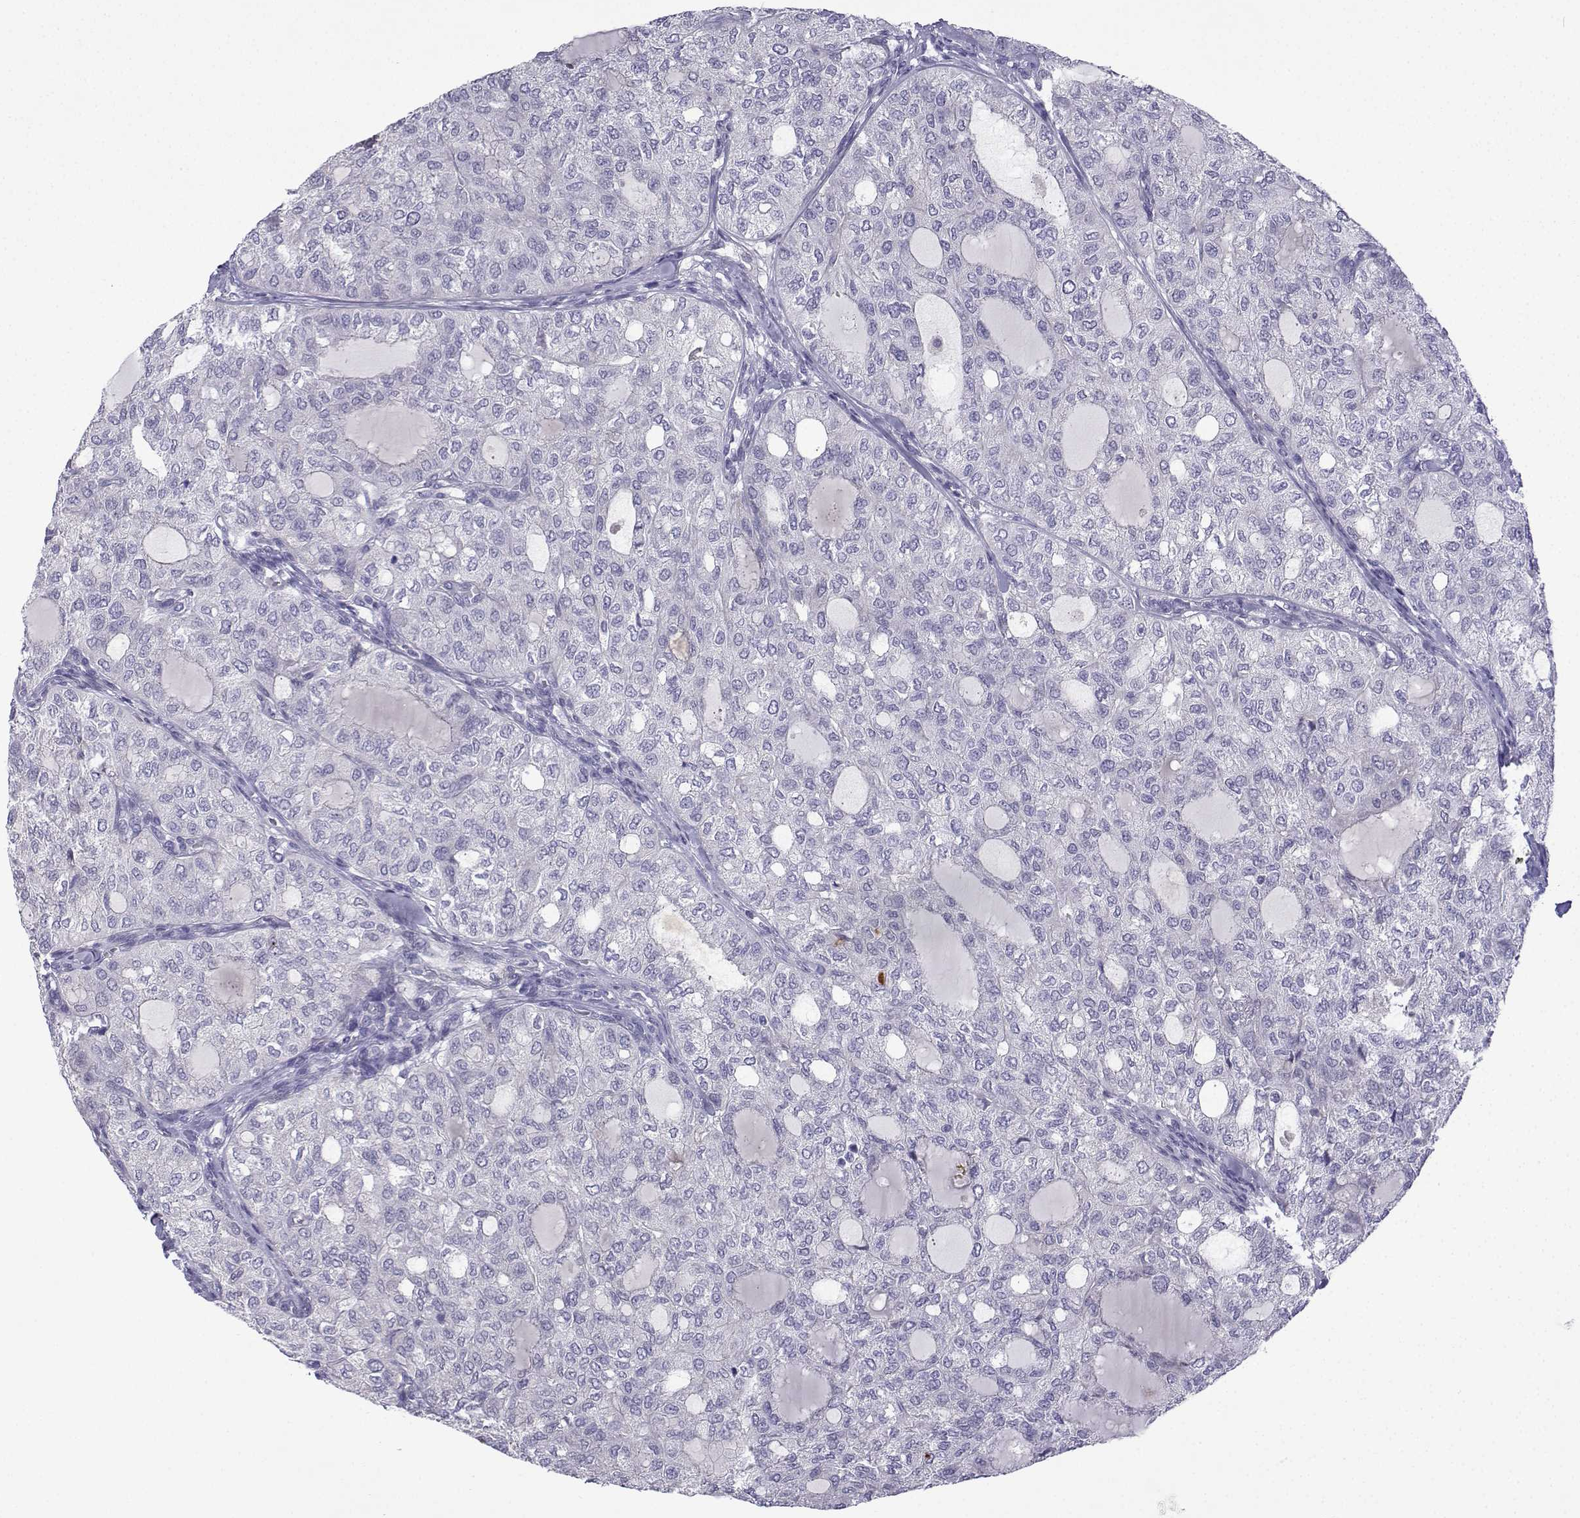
{"staining": {"intensity": "negative", "quantity": "none", "location": "none"}, "tissue": "thyroid cancer", "cell_type": "Tumor cells", "image_type": "cancer", "snomed": [{"axis": "morphology", "description": "Follicular adenoma carcinoma, NOS"}, {"axis": "topography", "description": "Thyroid gland"}], "caption": "DAB (3,3'-diaminobenzidine) immunohistochemical staining of human follicular adenoma carcinoma (thyroid) displays no significant expression in tumor cells. Brightfield microscopy of IHC stained with DAB (brown) and hematoxylin (blue), captured at high magnification.", "gene": "SPACA7", "patient": {"sex": "male", "age": 75}}